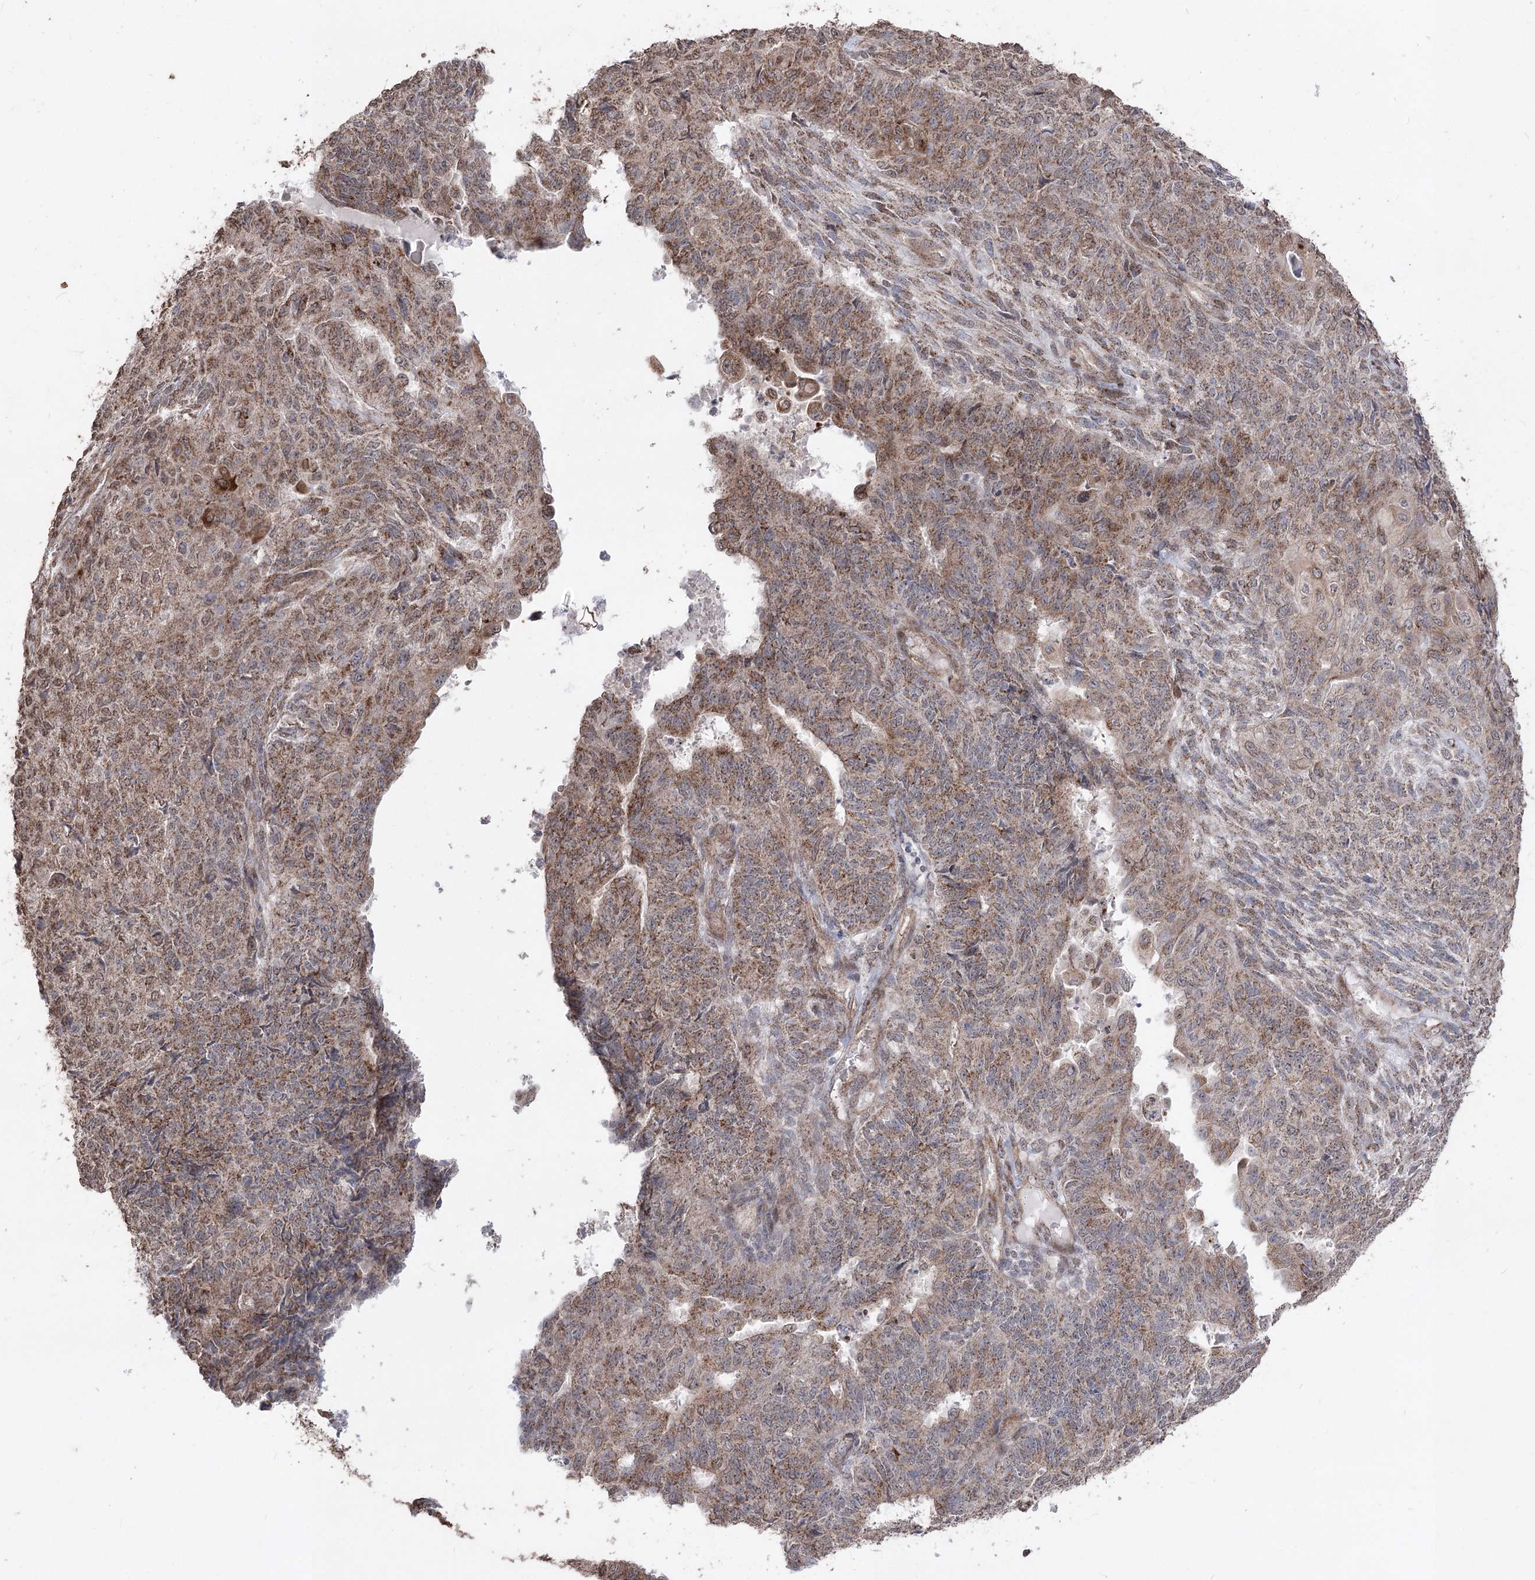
{"staining": {"intensity": "moderate", "quantity": ">75%", "location": "cytoplasmic/membranous"}, "tissue": "endometrial cancer", "cell_type": "Tumor cells", "image_type": "cancer", "snomed": [{"axis": "morphology", "description": "Adenocarcinoma, NOS"}, {"axis": "topography", "description": "Endometrium"}], "caption": "A medium amount of moderate cytoplasmic/membranous expression is seen in approximately >75% of tumor cells in endometrial cancer tissue.", "gene": "ZSCAN23", "patient": {"sex": "female", "age": 32}}